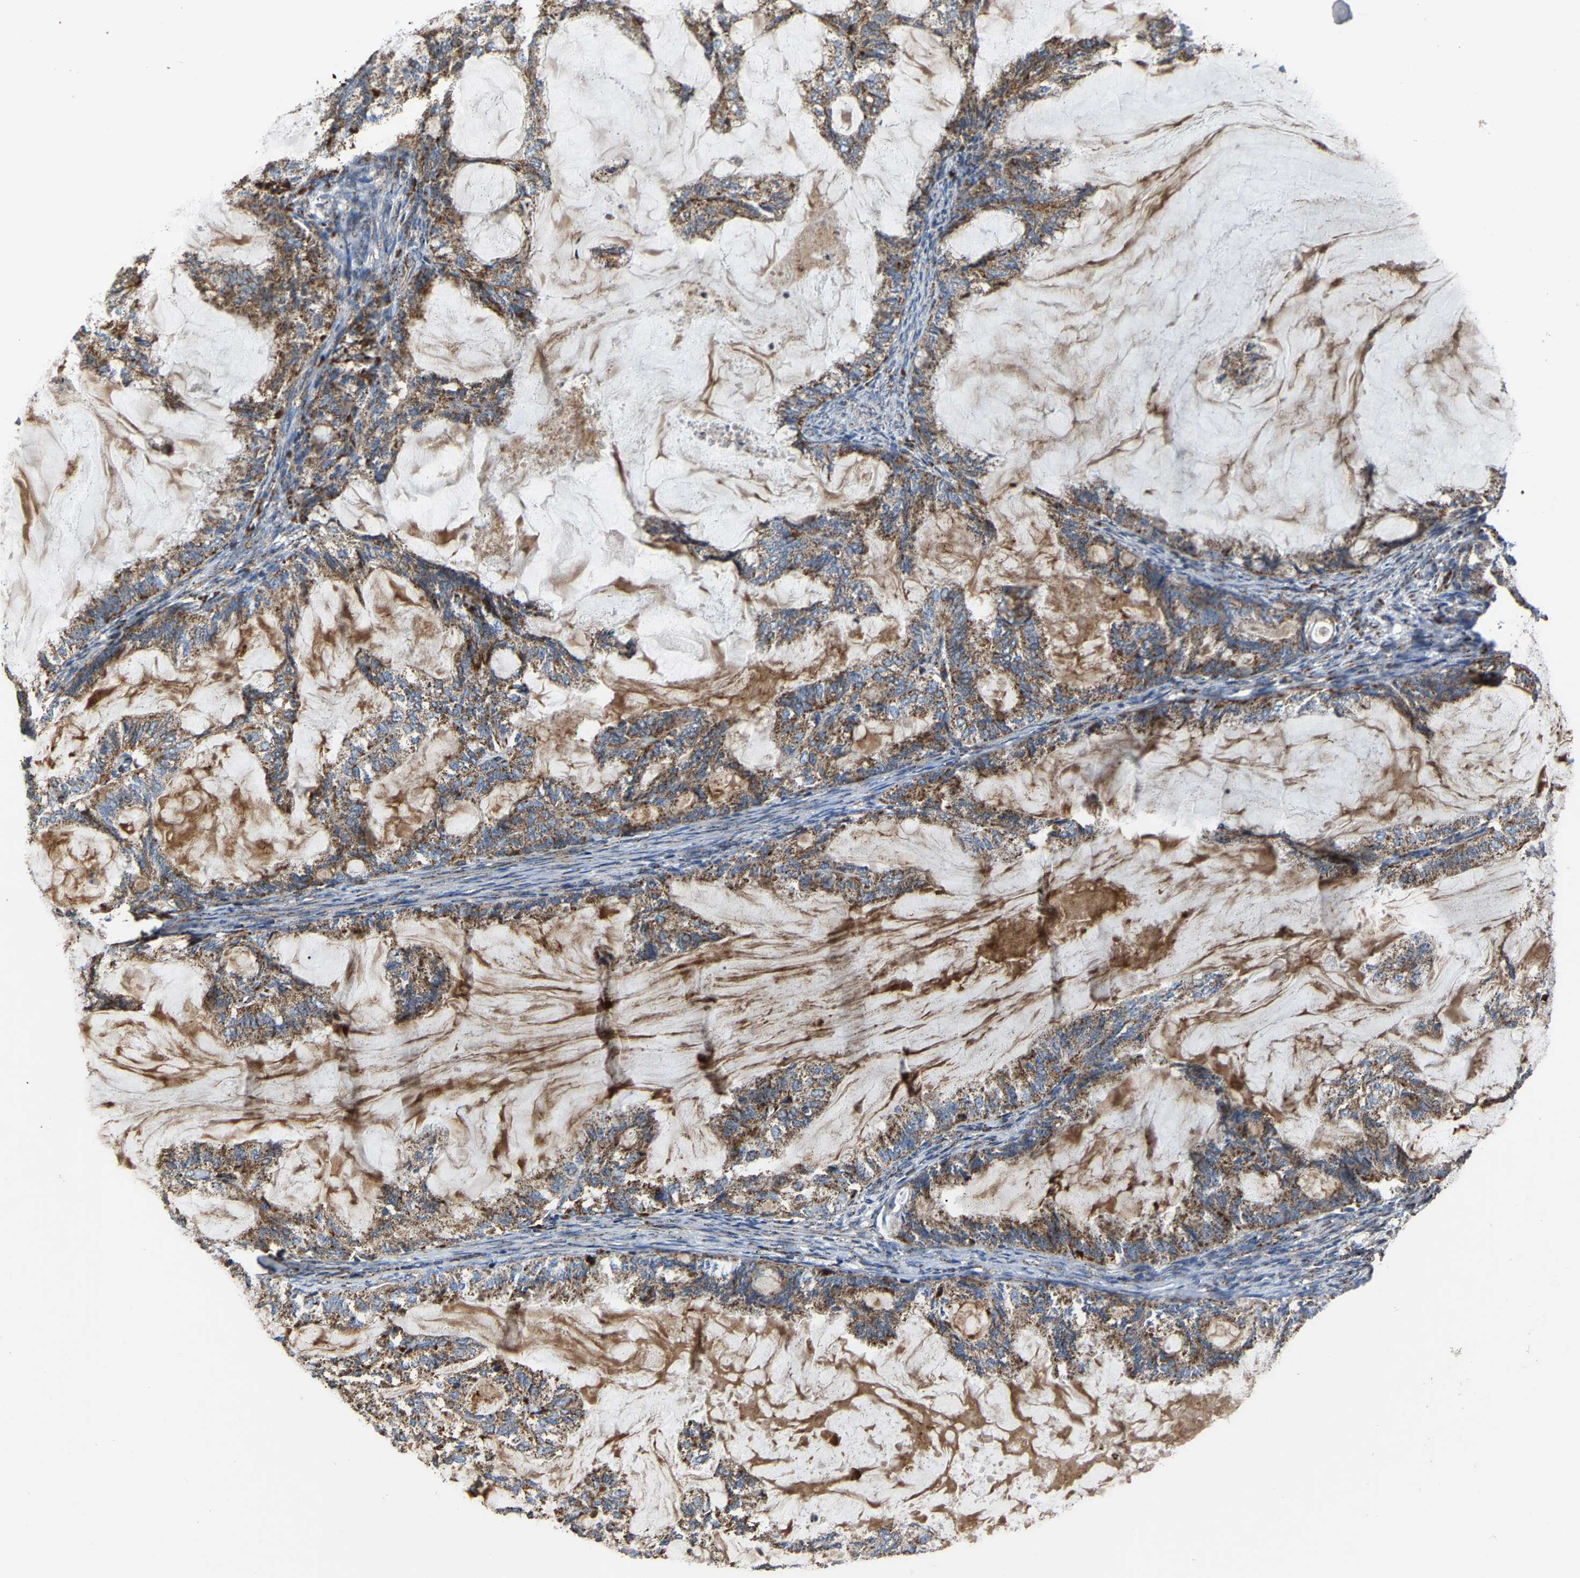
{"staining": {"intensity": "moderate", "quantity": ">75%", "location": "cytoplasmic/membranous"}, "tissue": "endometrial cancer", "cell_type": "Tumor cells", "image_type": "cancer", "snomed": [{"axis": "morphology", "description": "Adenocarcinoma, NOS"}, {"axis": "topography", "description": "Endometrium"}], "caption": "High-magnification brightfield microscopy of endometrial cancer stained with DAB (3,3'-diaminobenzidine) (brown) and counterstained with hematoxylin (blue). tumor cells exhibit moderate cytoplasmic/membranous positivity is seen in about>75% of cells.", "gene": "NDUFV3", "patient": {"sex": "female", "age": 86}}